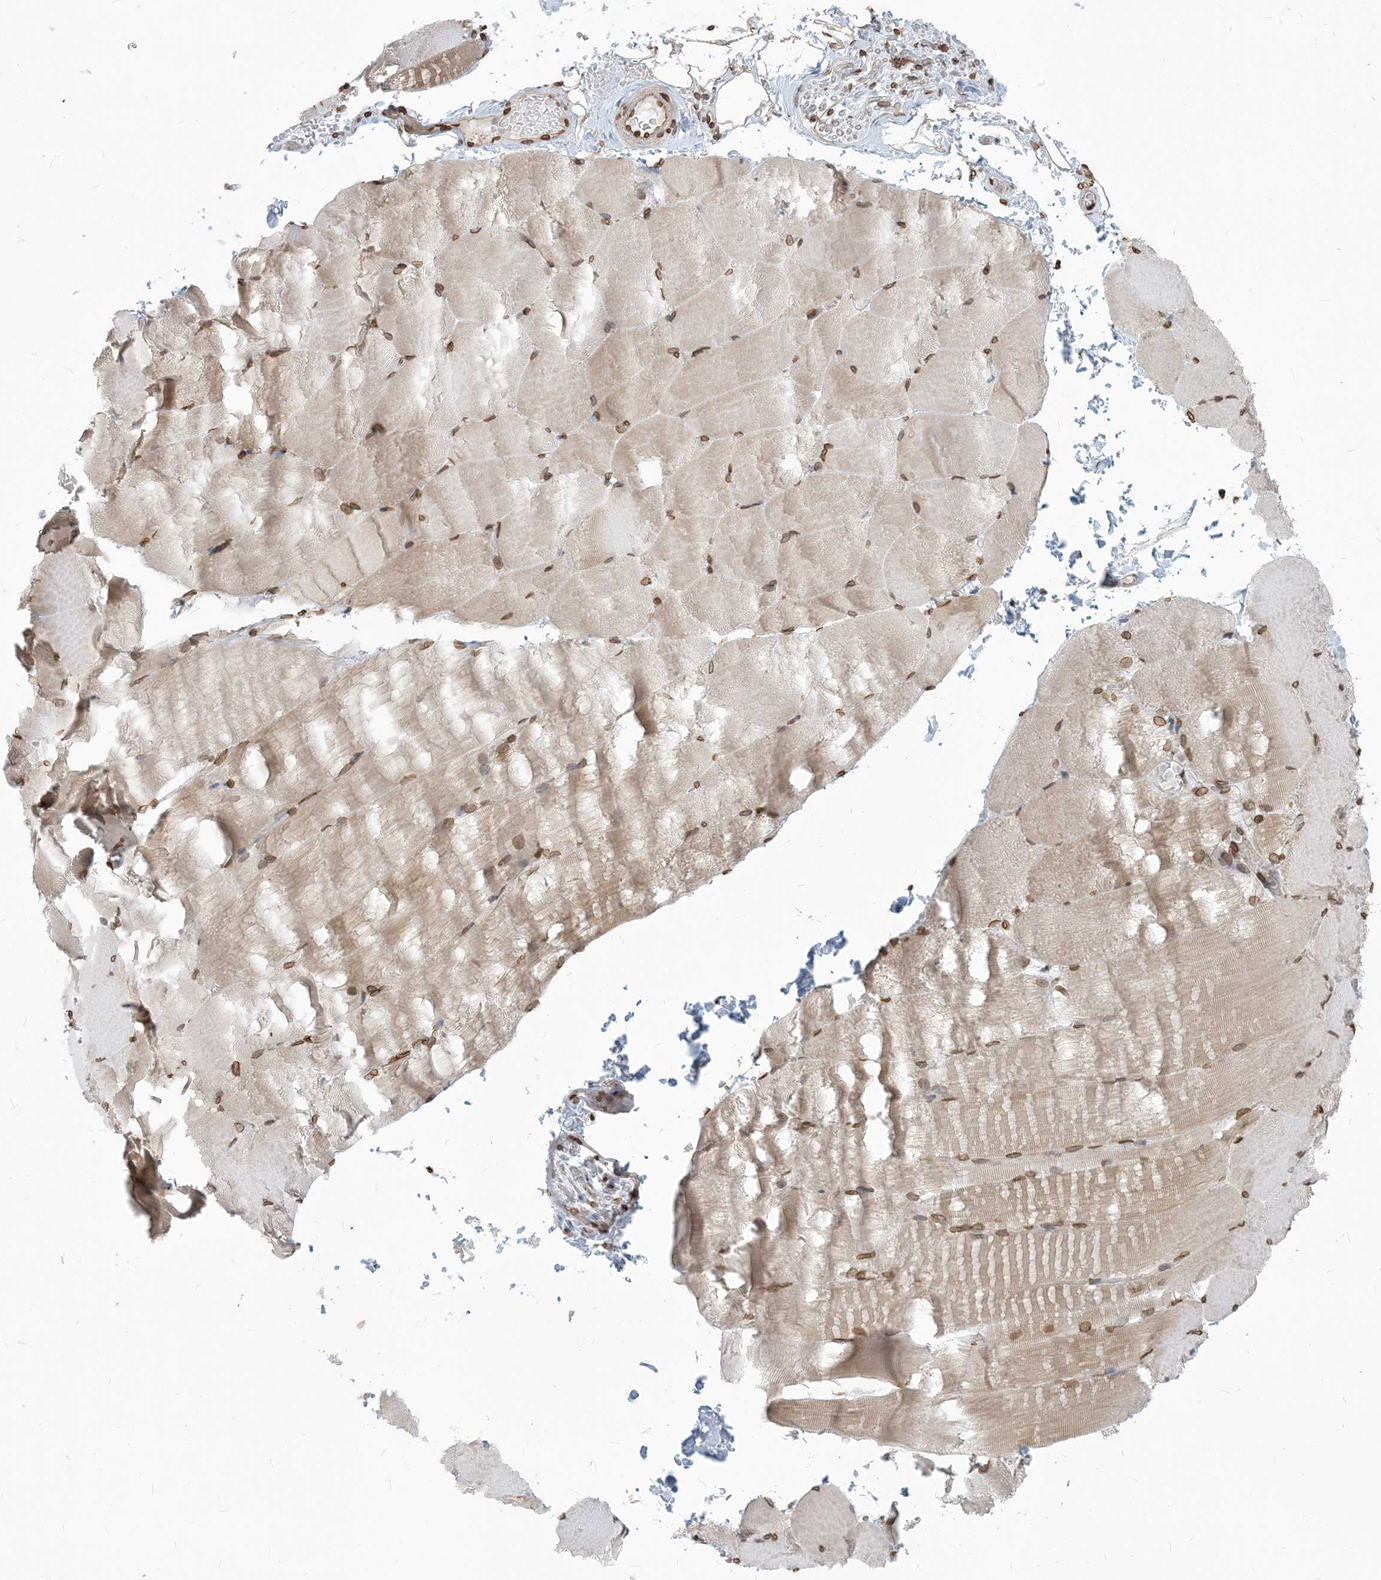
{"staining": {"intensity": "moderate", "quantity": "25%-75%", "location": "cytoplasmic/membranous,nuclear"}, "tissue": "skeletal muscle", "cell_type": "Myocytes", "image_type": "normal", "snomed": [{"axis": "morphology", "description": "Normal tissue, NOS"}, {"axis": "topography", "description": "Skeletal muscle"}, {"axis": "topography", "description": "Parathyroid gland"}], "caption": "Brown immunohistochemical staining in benign human skeletal muscle displays moderate cytoplasmic/membranous,nuclear positivity in about 25%-75% of myocytes.", "gene": "WWP1", "patient": {"sex": "female", "age": 37}}